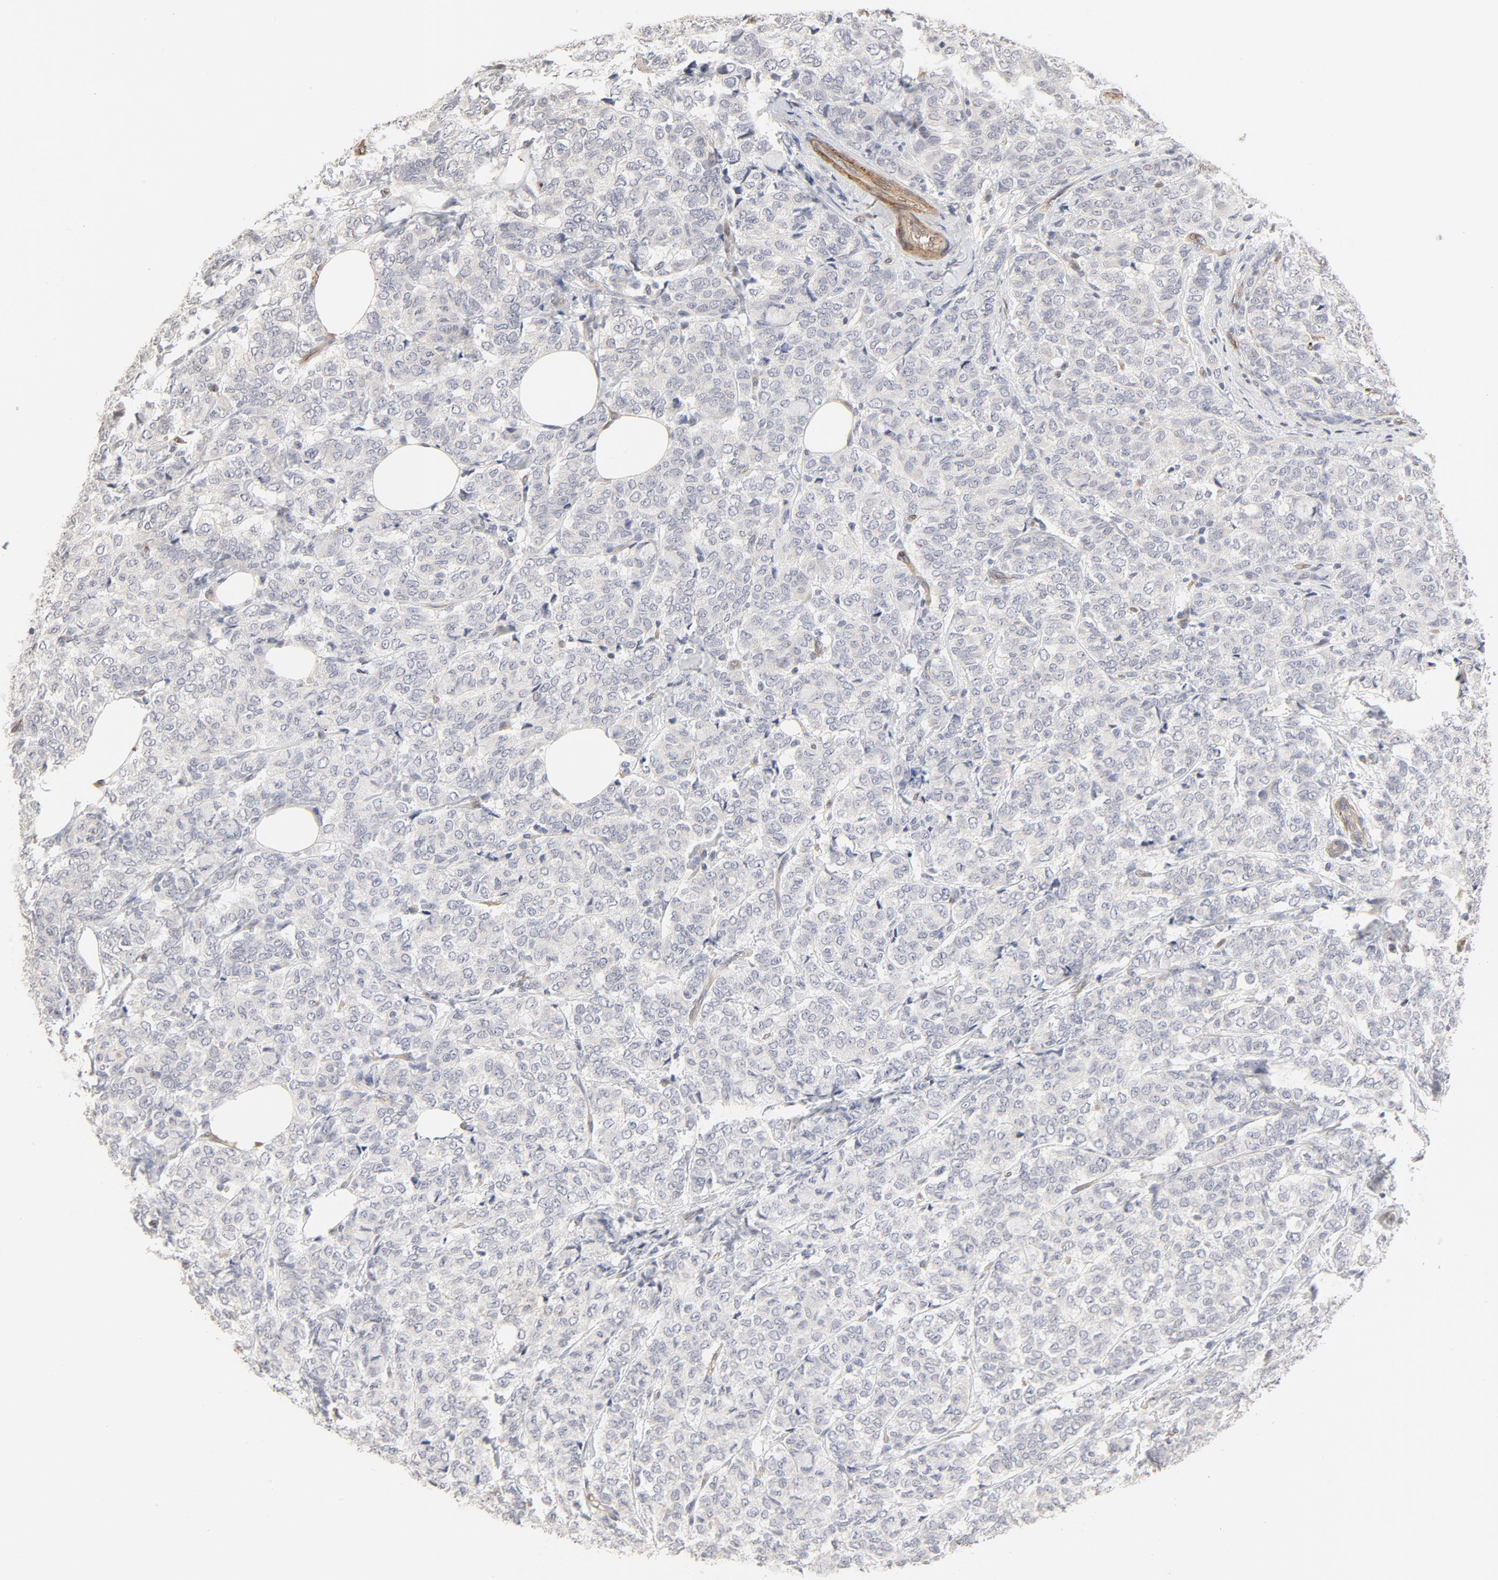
{"staining": {"intensity": "negative", "quantity": "none", "location": "none"}, "tissue": "breast cancer", "cell_type": "Tumor cells", "image_type": "cancer", "snomed": [{"axis": "morphology", "description": "Lobular carcinoma"}, {"axis": "topography", "description": "Breast"}], "caption": "Image shows no significant protein positivity in tumor cells of breast cancer (lobular carcinoma).", "gene": "MAGED4", "patient": {"sex": "female", "age": 60}}